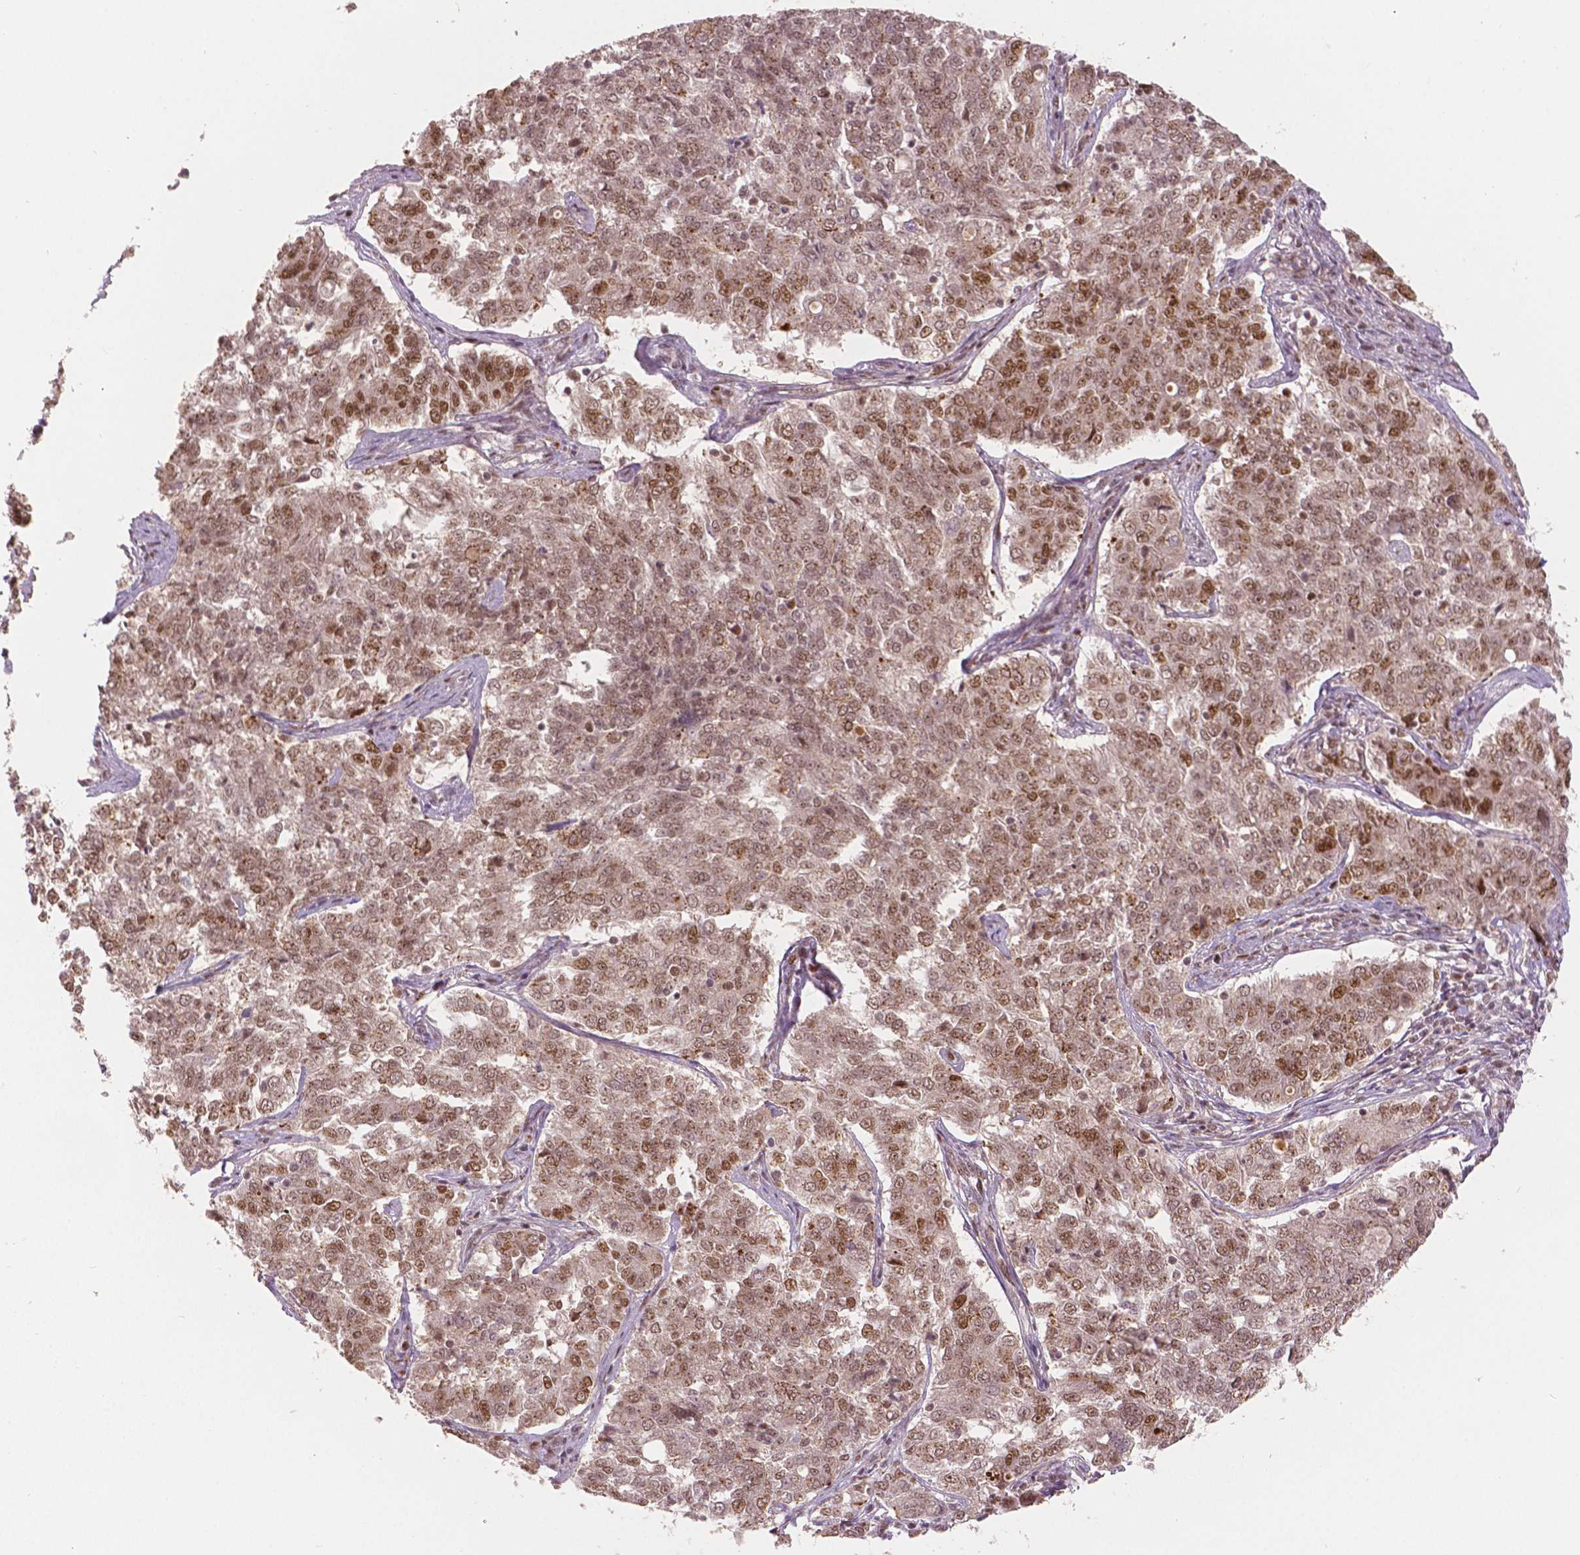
{"staining": {"intensity": "moderate", "quantity": ">75%", "location": "nuclear"}, "tissue": "endometrial cancer", "cell_type": "Tumor cells", "image_type": "cancer", "snomed": [{"axis": "morphology", "description": "Adenocarcinoma, NOS"}, {"axis": "topography", "description": "Endometrium"}], "caption": "Tumor cells demonstrate medium levels of moderate nuclear staining in about >75% of cells in endometrial adenocarcinoma.", "gene": "NSD2", "patient": {"sex": "female", "age": 43}}